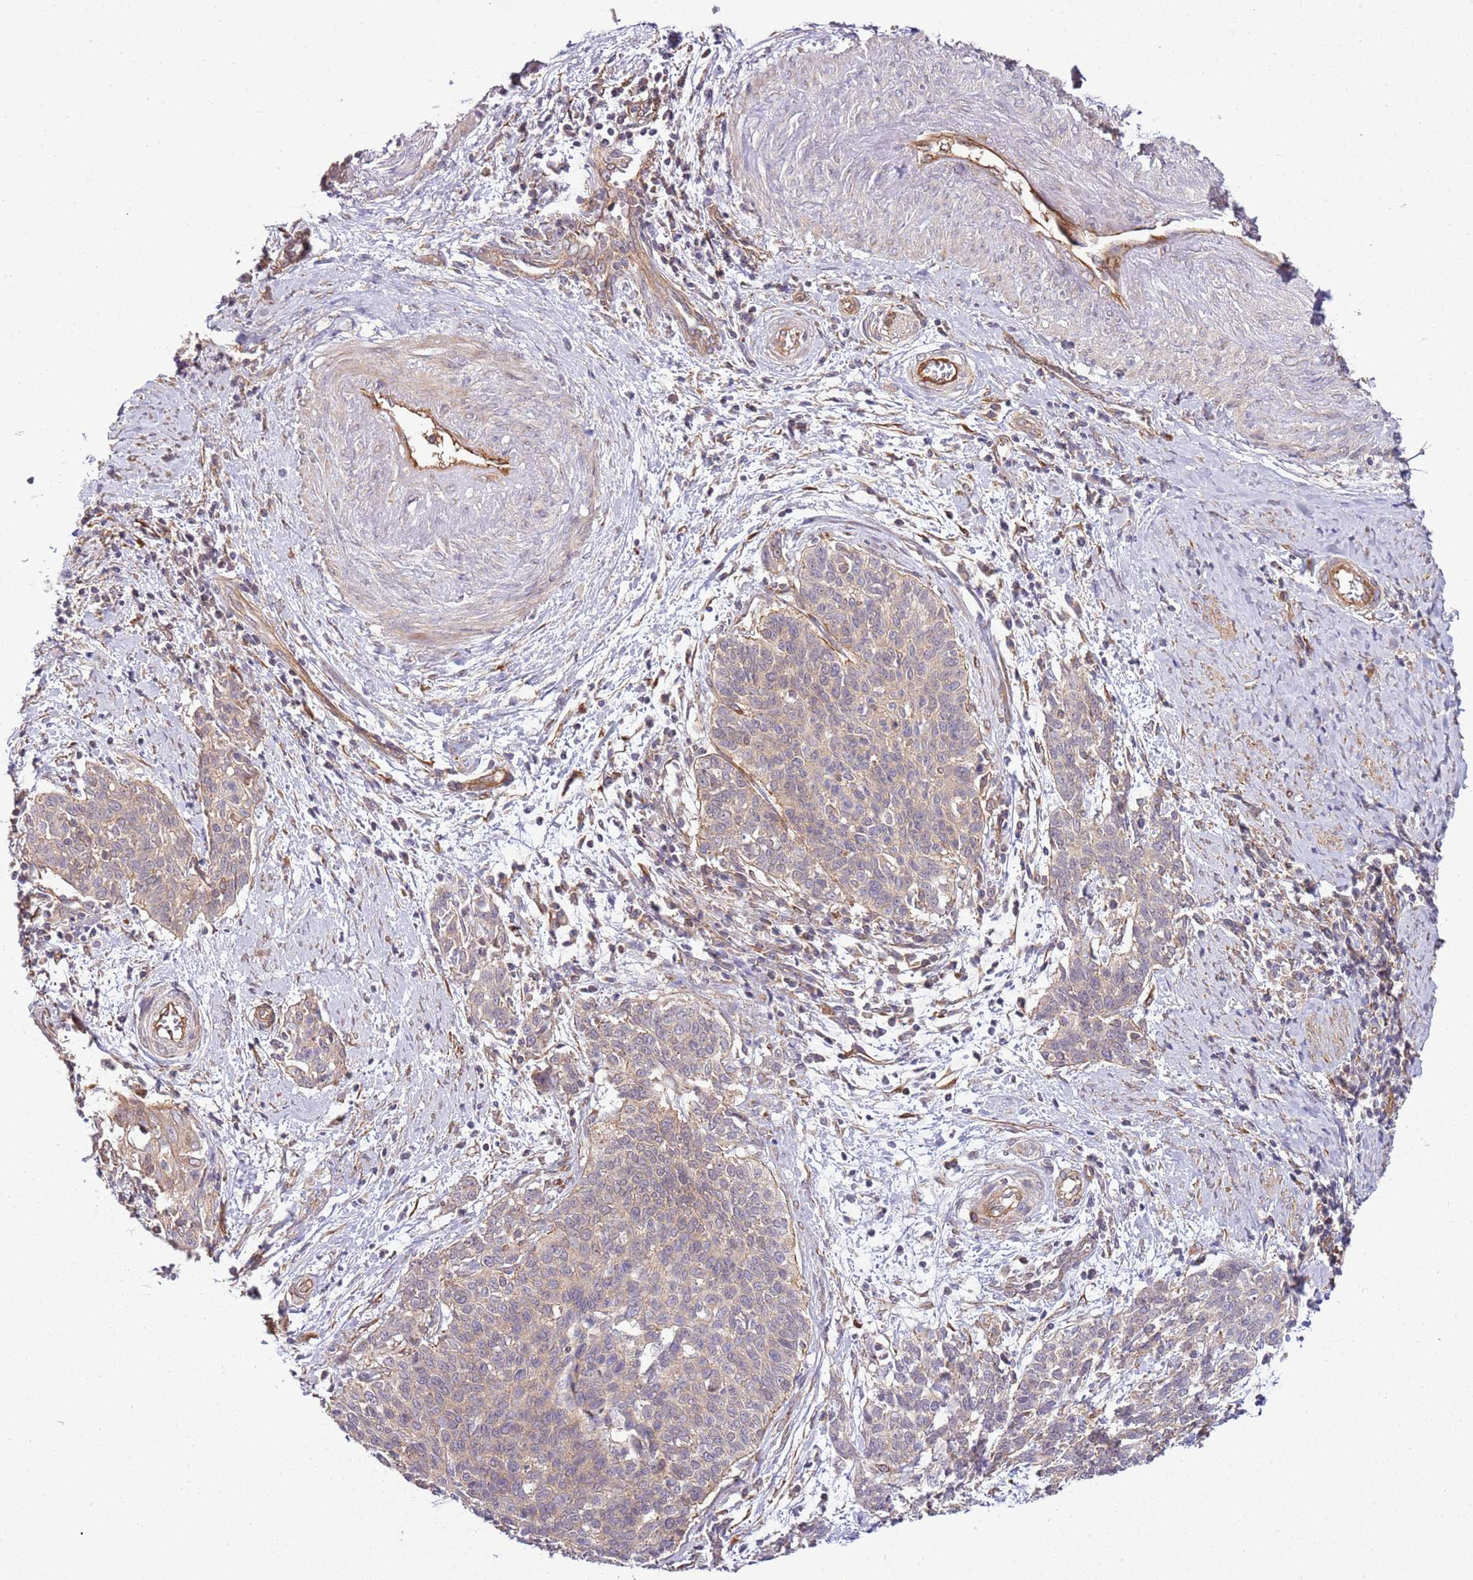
{"staining": {"intensity": "weak", "quantity": "25%-75%", "location": "cytoplasmic/membranous"}, "tissue": "cervical cancer", "cell_type": "Tumor cells", "image_type": "cancer", "snomed": [{"axis": "morphology", "description": "Squamous cell carcinoma, NOS"}, {"axis": "topography", "description": "Cervix"}], "caption": "IHC image of human squamous cell carcinoma (cervical) stained for a protein (brown), which displays low levels of weak cytoplasmic/membranous staining in about 25%-75% of tumor cells.", "gene": "GNL1", "patient": {"sex": "female", "age": 39}}